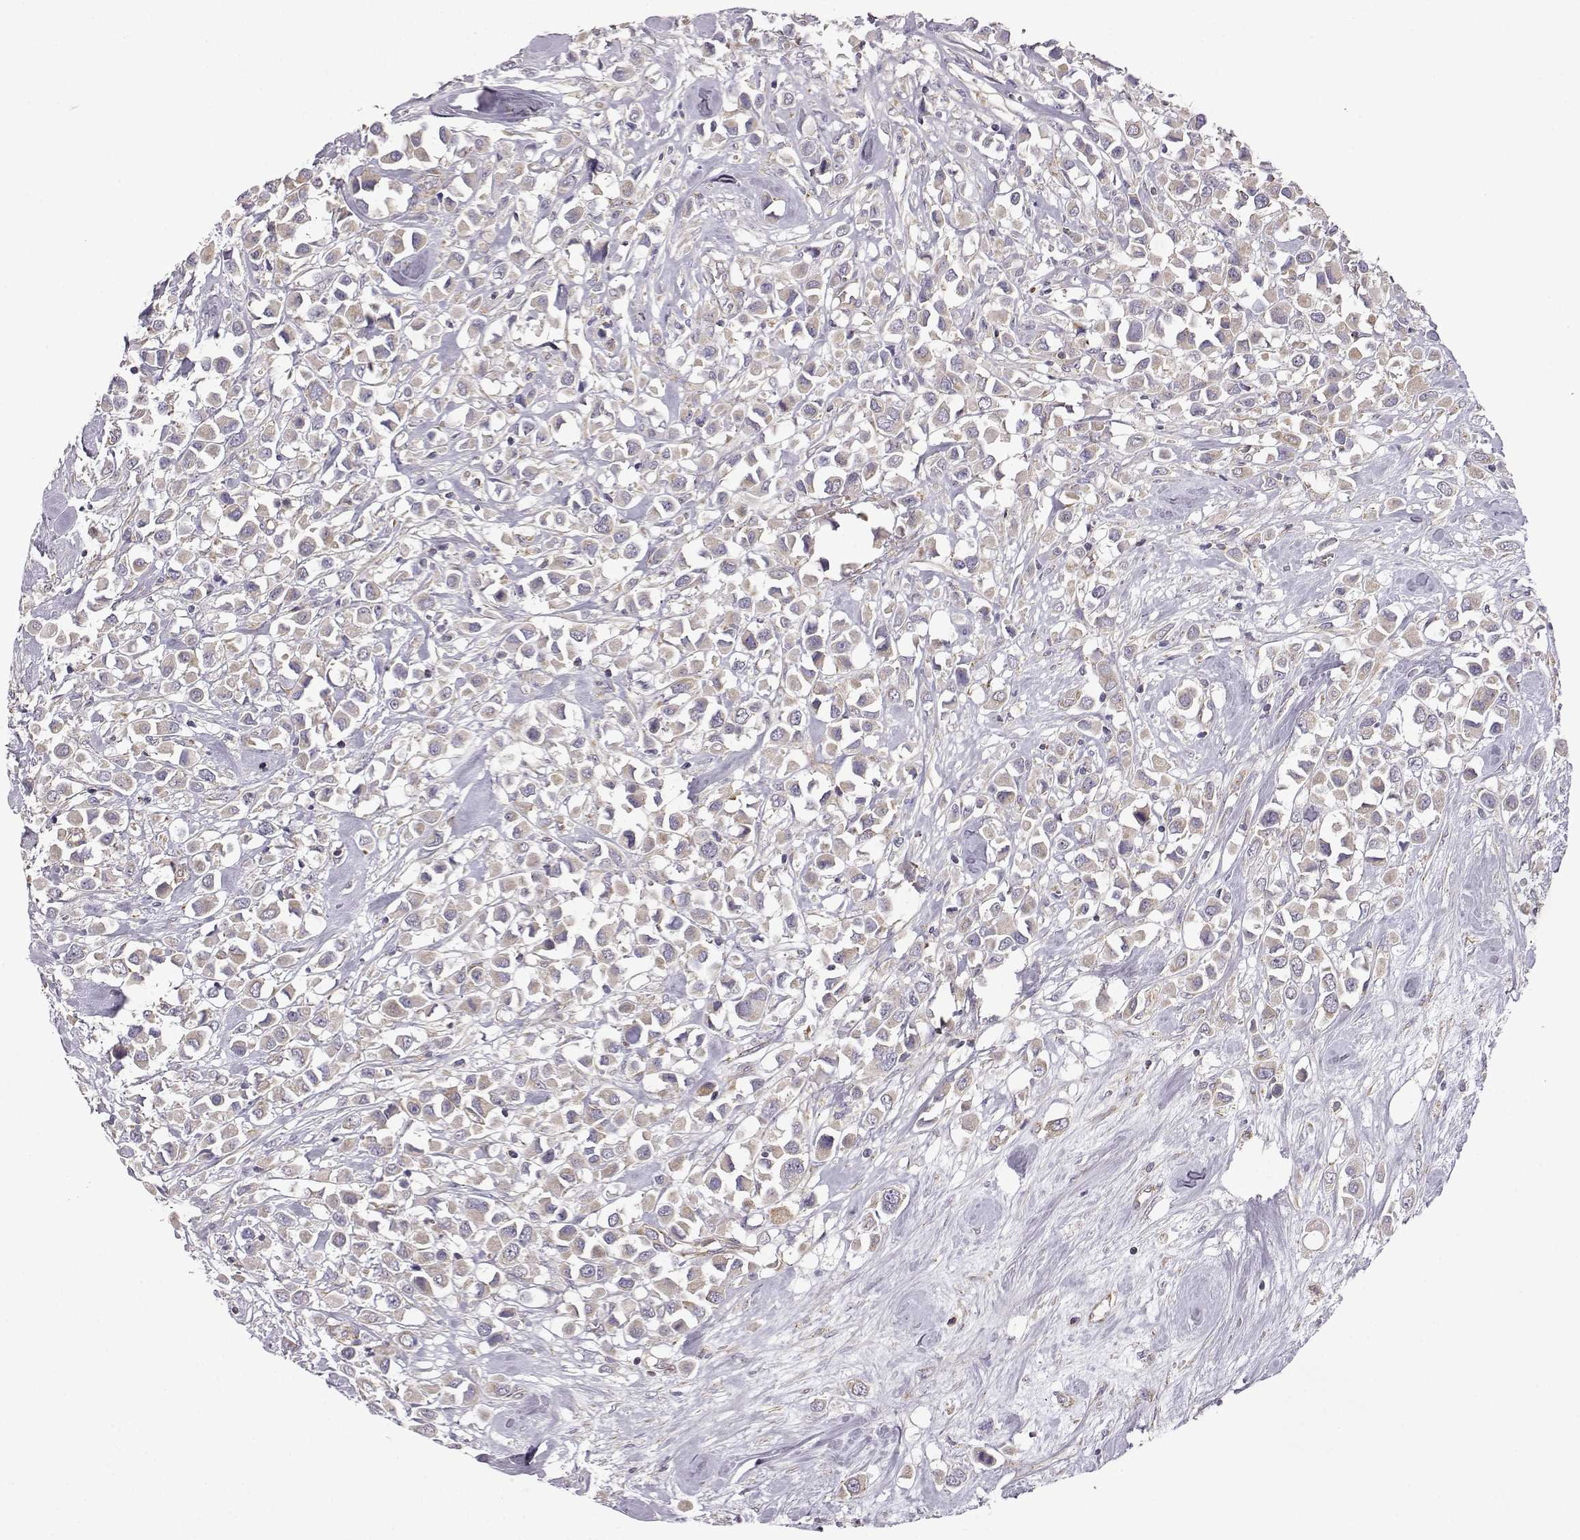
{"staining": {"intensity": "weak", "quantity": "<25%", "location": "cytoplasmic/membranous"}, "tissue": "breast cancer", "cell_type": "Tumor cells", "image_type": "cancer", "snomed": [{"axis": "morphology", "description": "Duct carcinoma"}, {"axis": "topography", "description": "Breast"}], "caption": "An IHC photomicrograph of intraductal carcinoma (breast) is shown. There is no staining in tumor cells of intraductal carcinoma (breast). (Brightfield microscopy of DAB immunohistochemistry (IHC) at high magnification).", "gene": "DDC", "patient": {"sex": "female", "age": 61}}